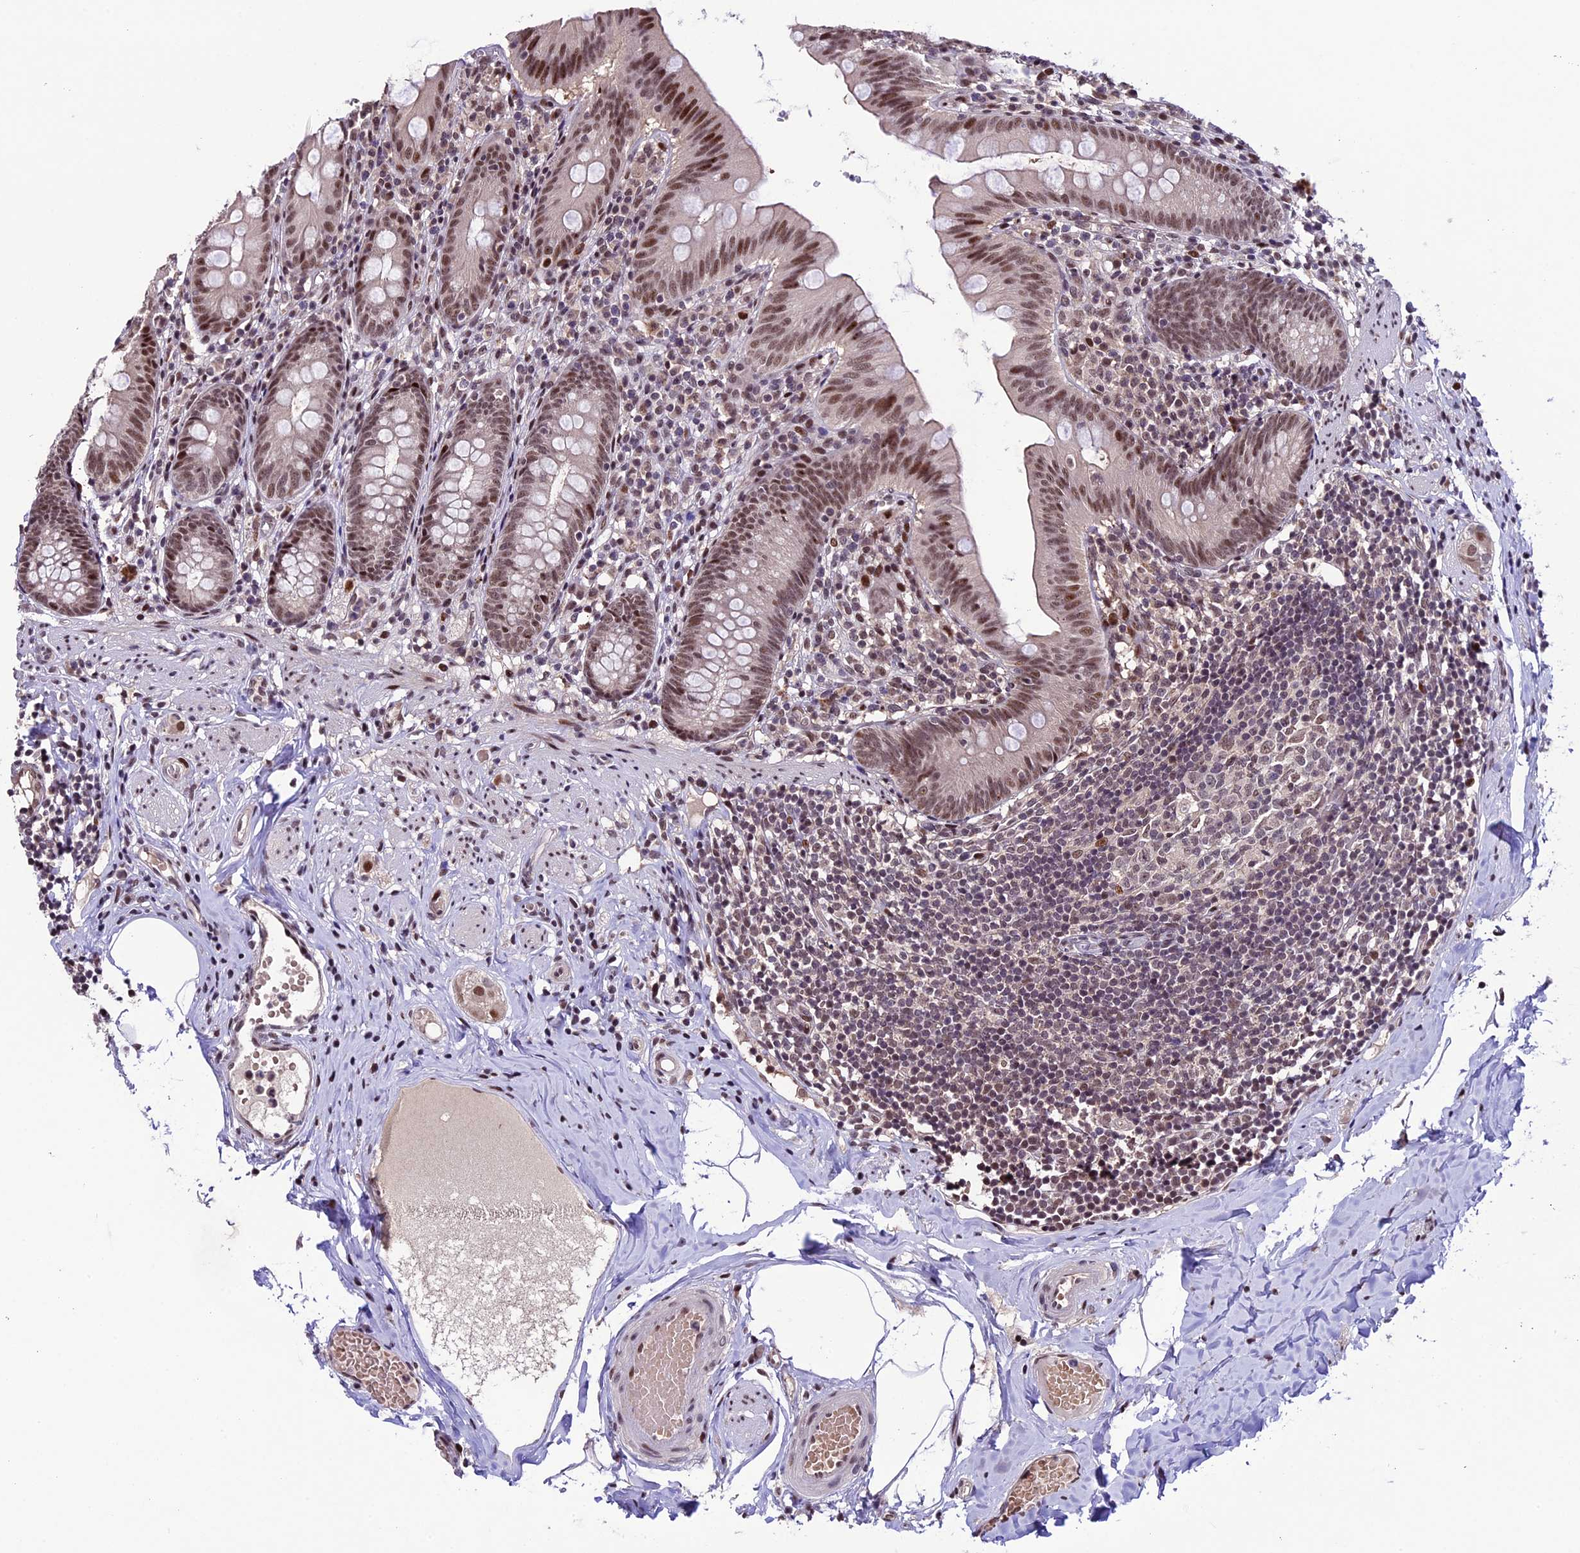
{"staining": {"intensity": "moderate", "quantity": ">75%", "location": "nuclear"}, "tissue": "appendix", "cell_type": "Glandular cells", "image_type": "normal", "snomed": [{"axis": "morphology", "description": "Normal tissue, NOS"}, {"axis": "topography", "description": "Appendix"}], "caption": "Moderate nuclear positivity is appreciated in approximately >75% of glandular cells in unremarkable appendix.", "gene": "TCP11L2", "patient": {"sex": "male", "age": 55}}